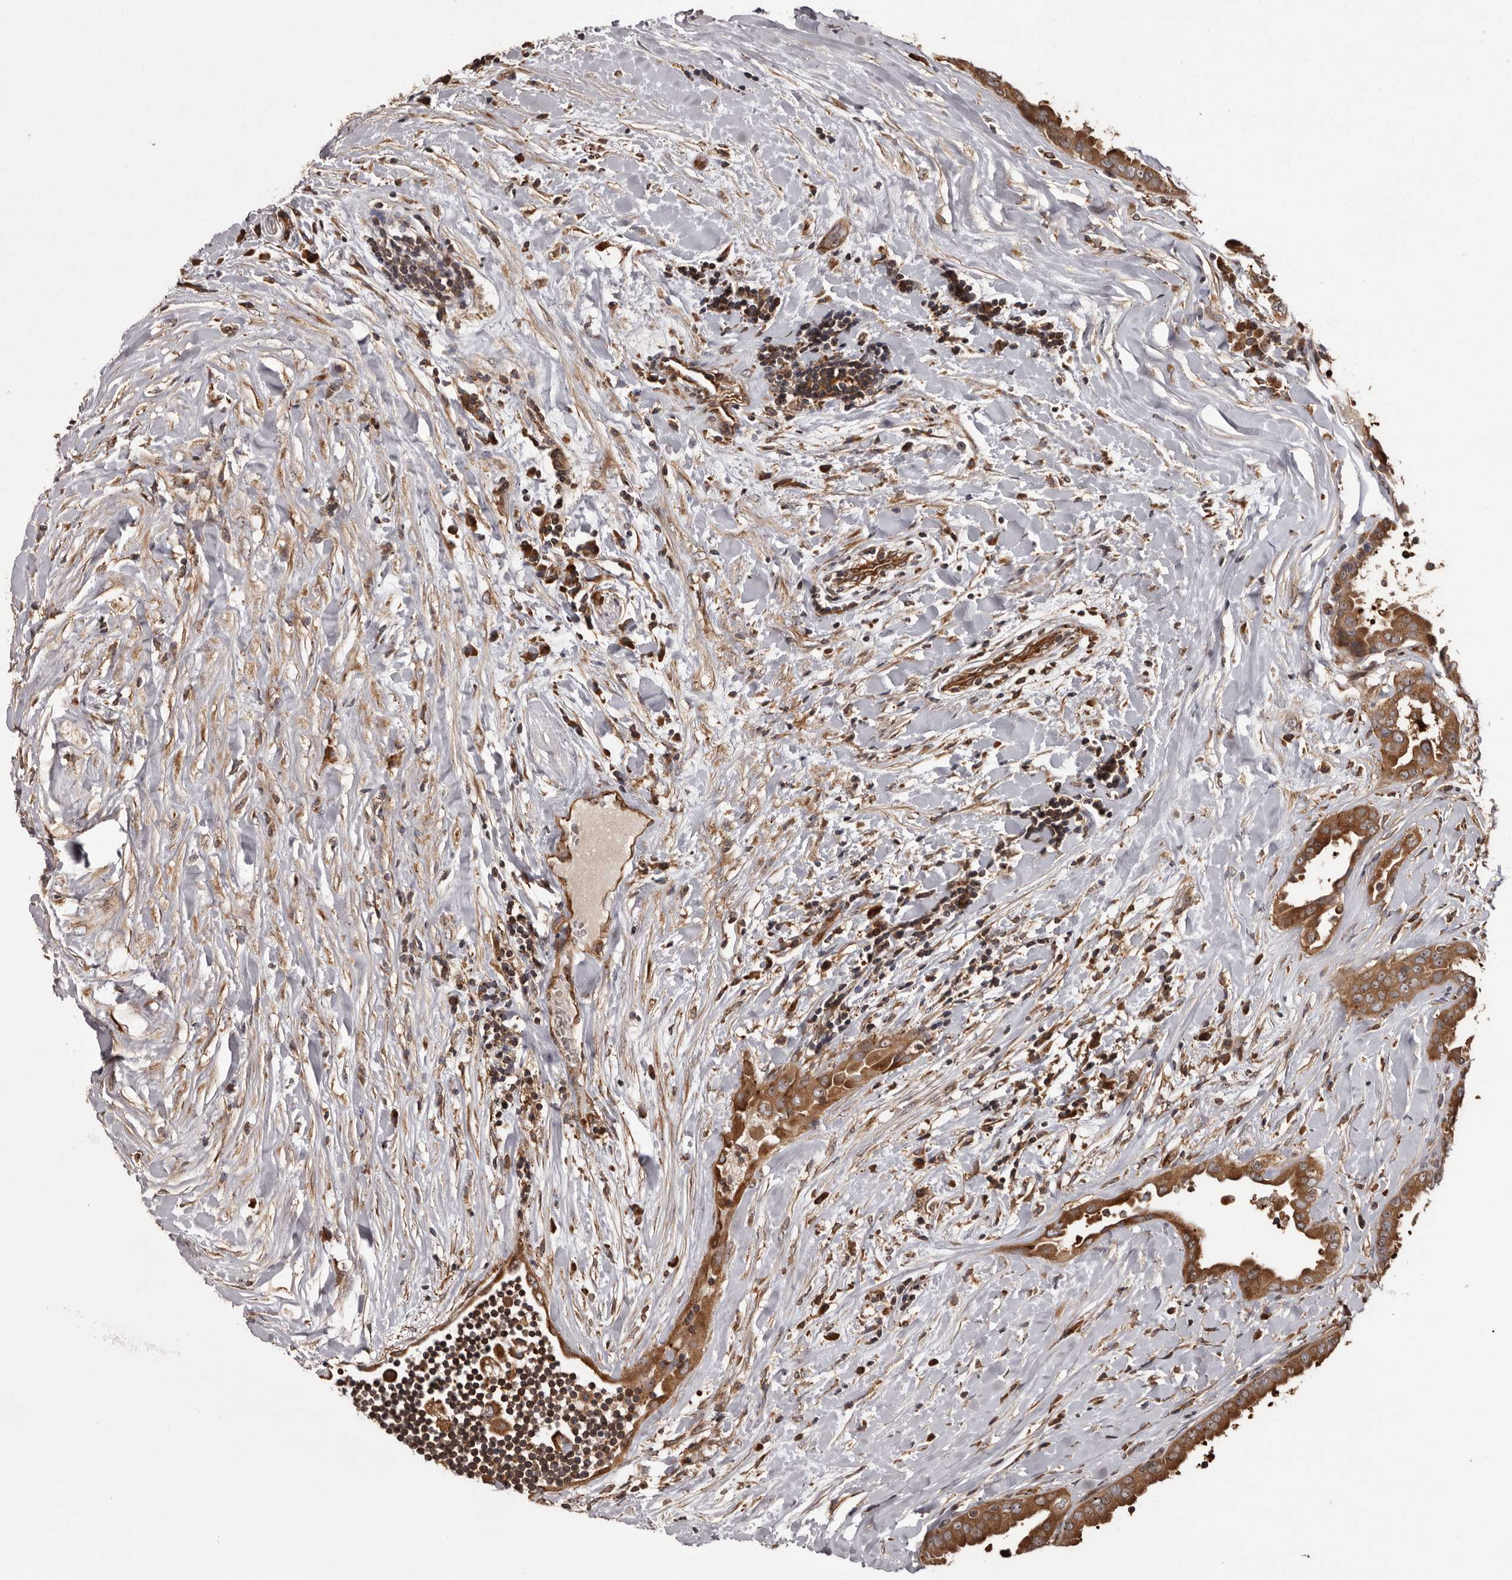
{"staining": {"intensity": "strong", "quantity": ">75%", "location": "cytoplasmic/membranous"}, "tissue": "thyroid cancer", "cell_type": "Tumor cells", "image_type": "cancer", "snomed": [{"axis": "morphology", "description": "Papillary adenocarcinoma, NOS"}, {"axis": "topography", "description": "Thyroid gland"}], "caption": "About >75% of tumor cells in thyroid cancer demonstrate strong cytoplasmic/membranous protein positivity as visualized by brown immunohistochemical staining.", "gene": "DARS1", "patient": {"sex": "male", "age": 33}}